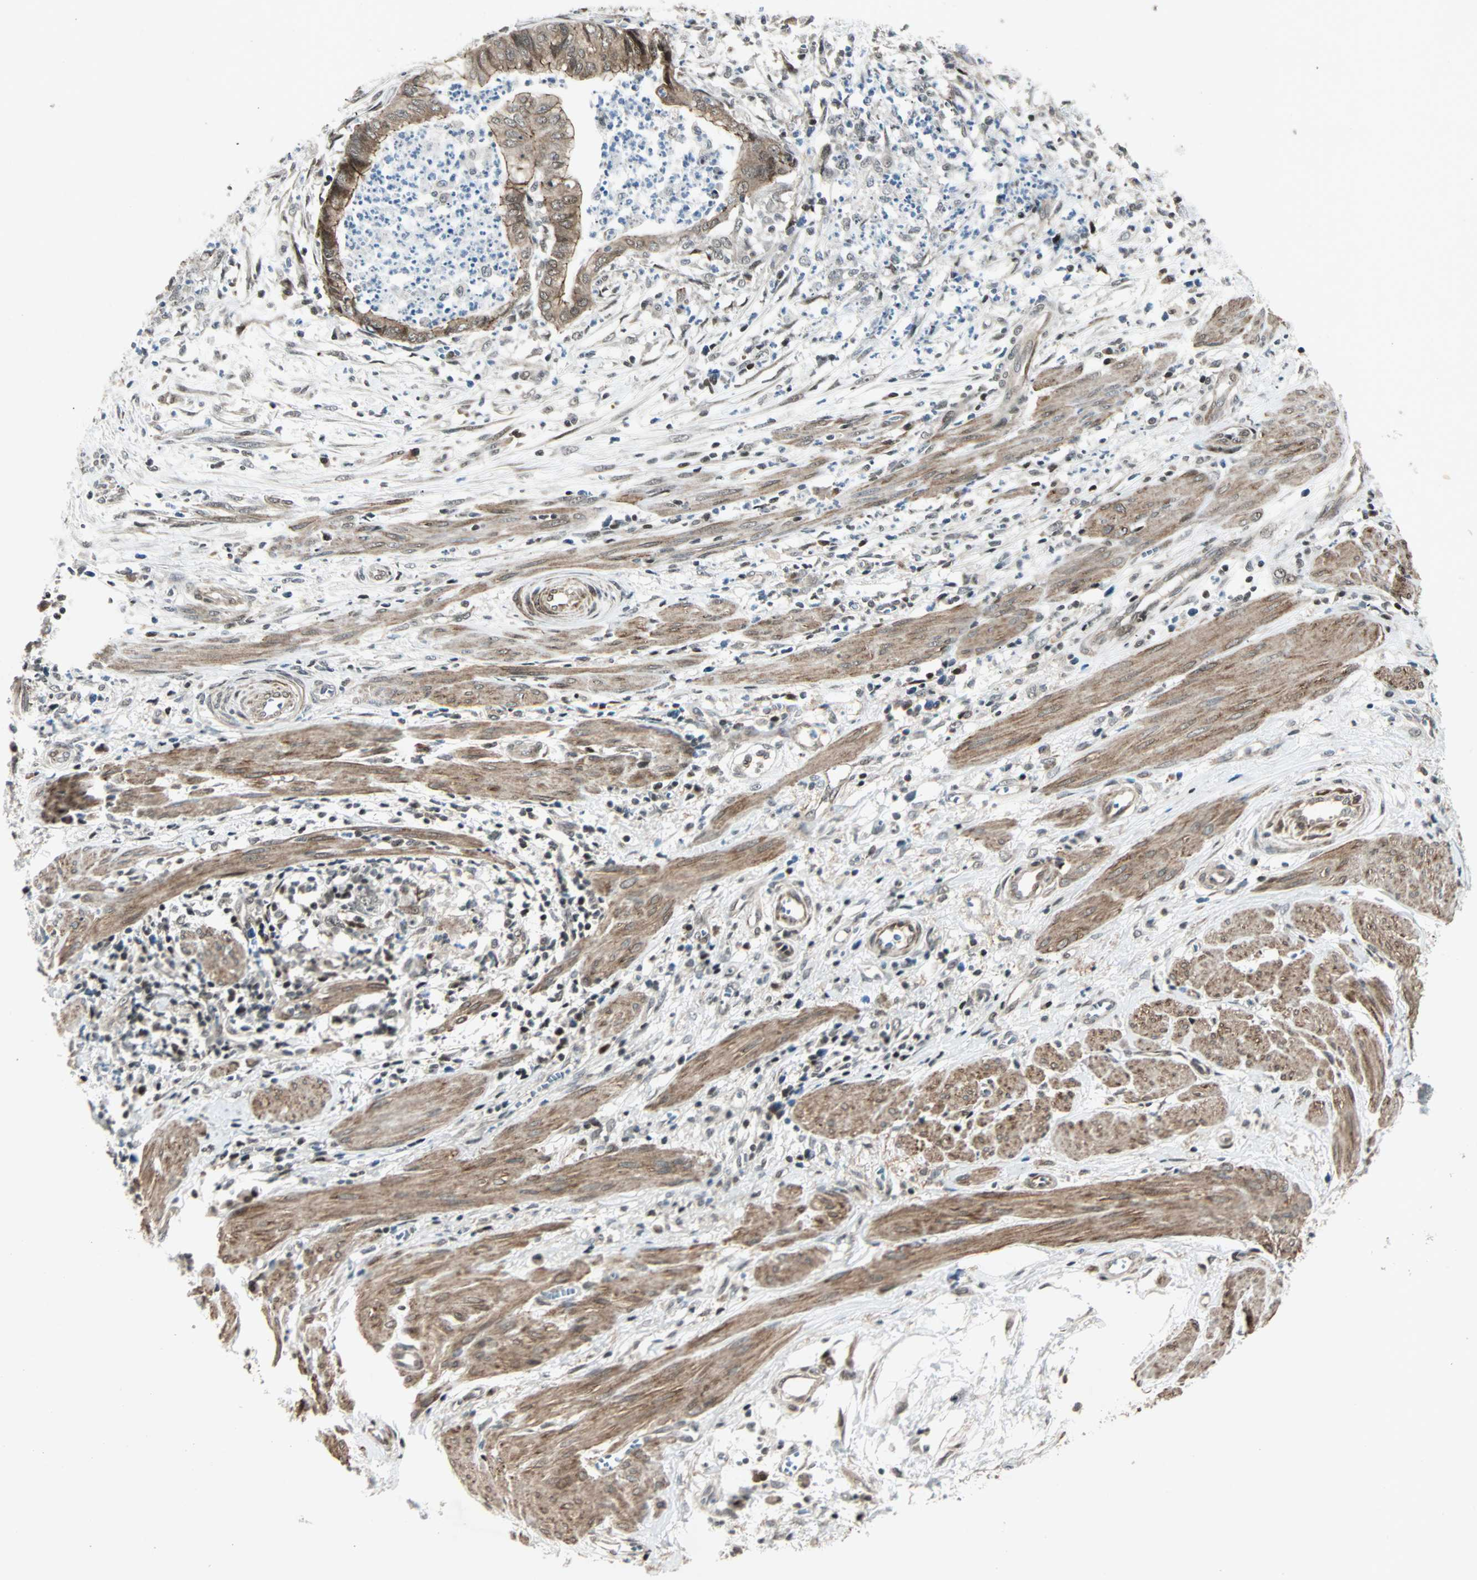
{"staining": {"intensity": "moderate", "quantity": ">75%", "location": "cytoplasmic/membranous"}, "tissue": "endometrial cancer", "cell_type": "Tumor cells", "image_type": "cancer", "snomed": [{"axis": "morphology", "description": "Necrosis, NOS"}, {"axis": "morphology", "description": "Adenocarcinoma, NOS"}, {"axis": "topography", "description": "Endometrium"}], "caption": "About >75% of tumor cells in endometrial adenocarcinoma display moderate cytoplasmic/membranous protein staining as visualized by brown immunohistochemical staining.", "gene": "CBX4", "patient": {"sex": "female", "age": 79}}